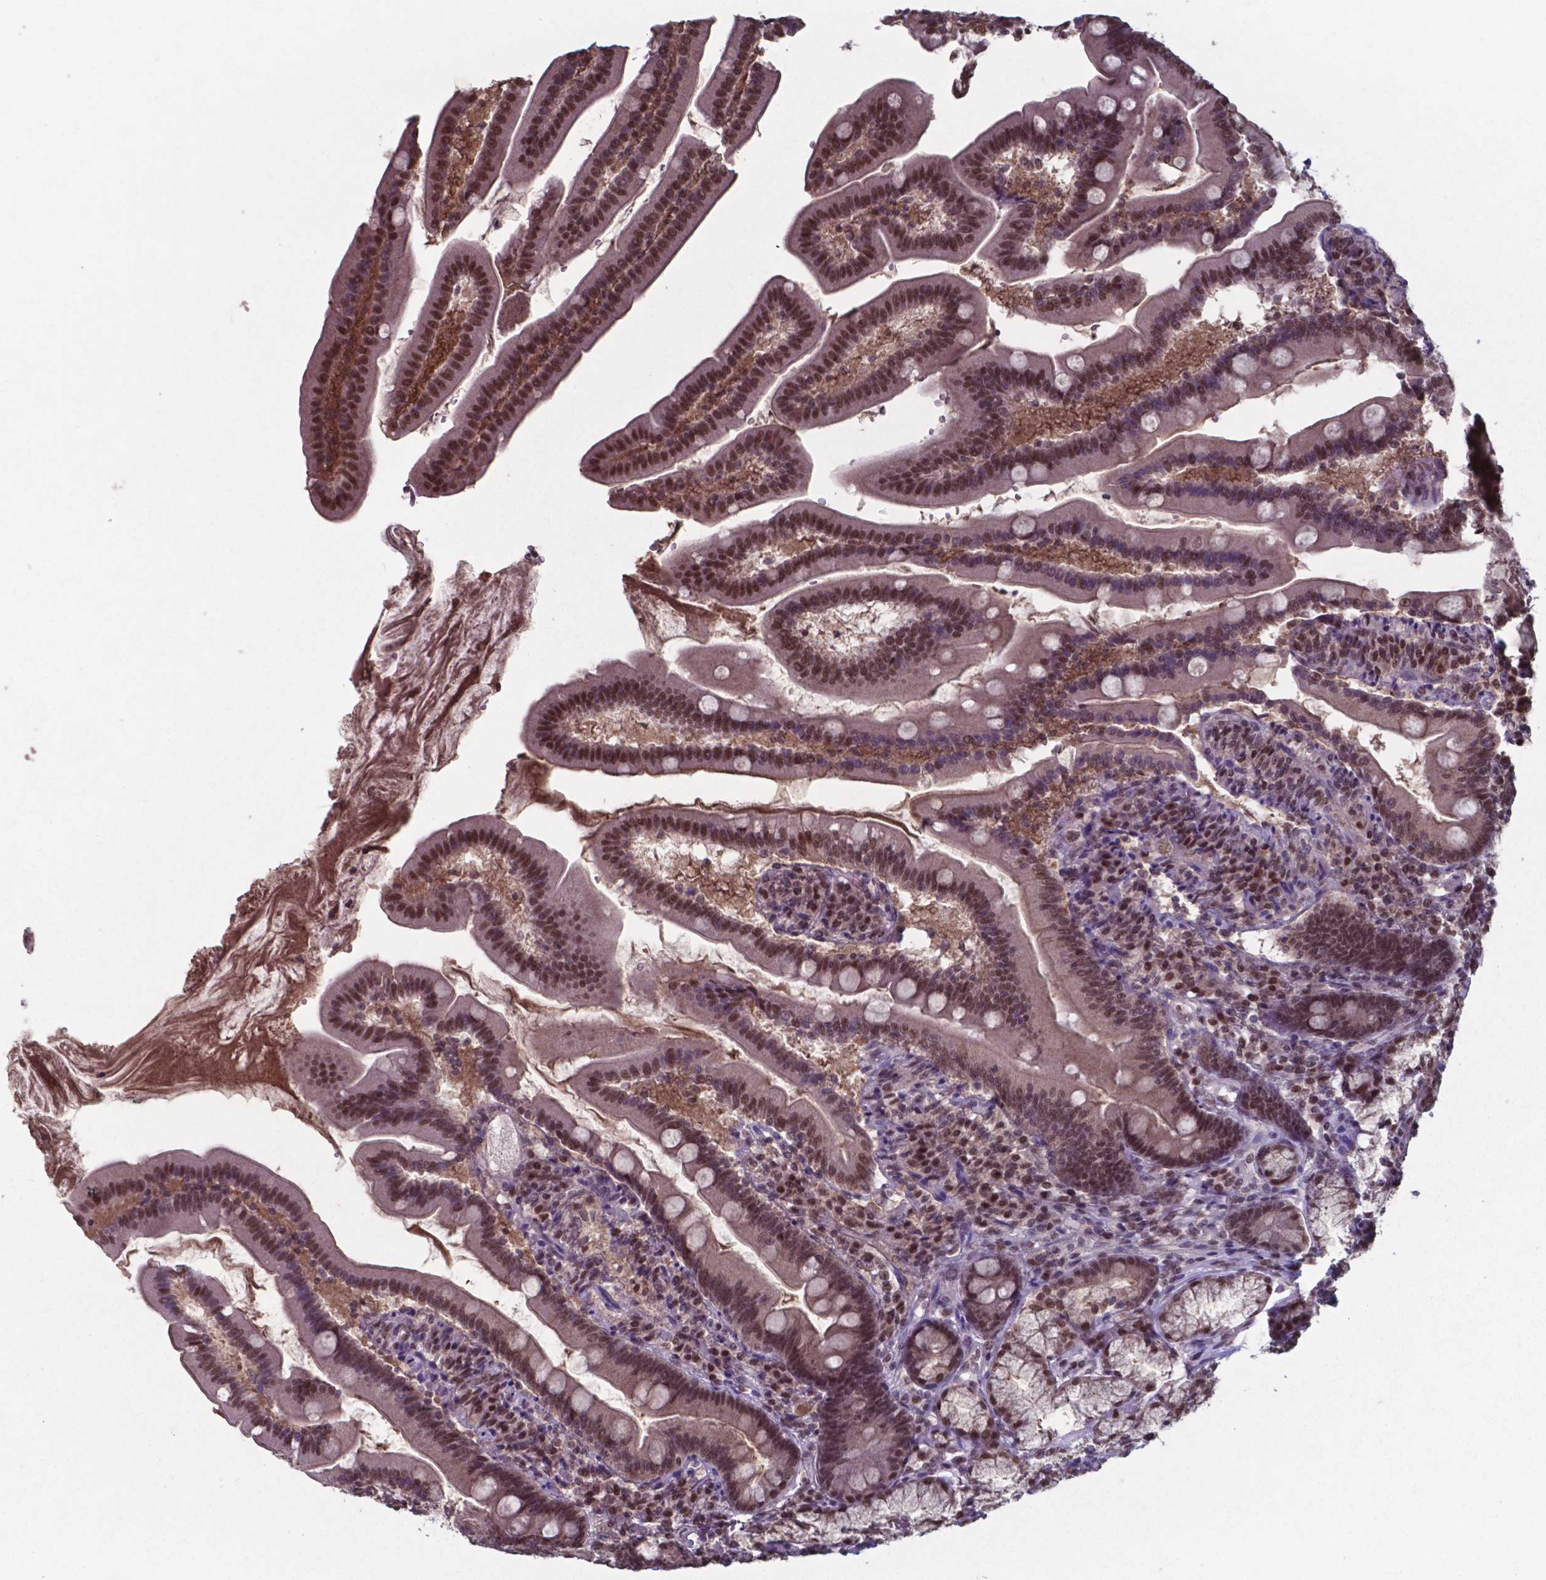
{"staining": {"intensity": "moderate", "quantity": "25%-75%", "location": "nuclear"}, "tissue": "duodenum", "cell_type": "Glandular cells", "image_type": "normal", "snomed": [{"axis": "morphology", "description": "Normal tissue, NOS"}, {"axis": "topography", "description": "Duodenum"}], "caption": "DAB (3,3'-diaminobenzidine) immunohistochemical staining of normal human duodenum exhibits moderate nuclear protein positivity in approximately 25%-75% of glandular cells.", "gene": "UBA1", "patient": {"sex": "female", "age": 67}}